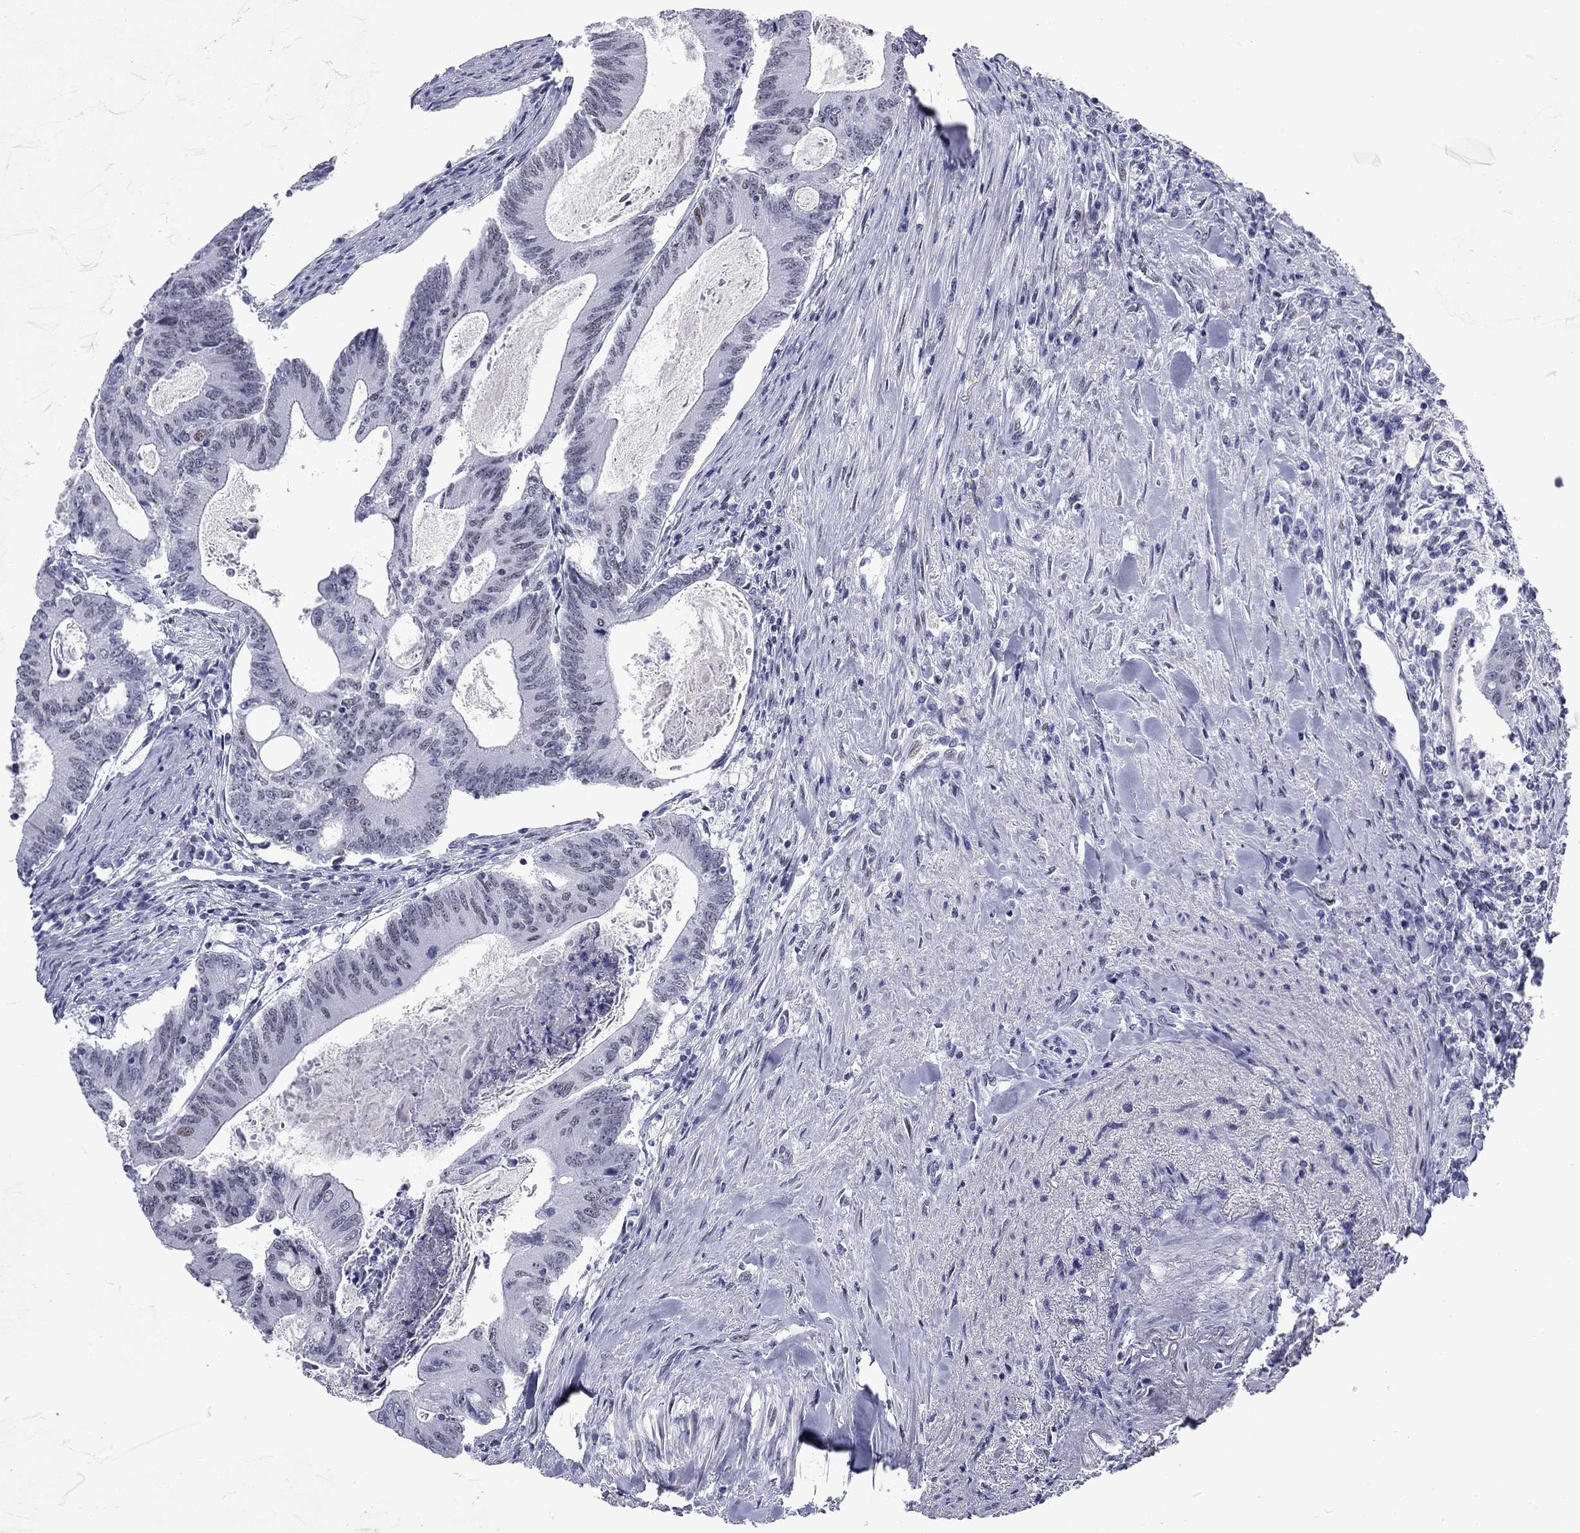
{"staining": {"intensity": "negative", "quantity": "none", "location": "none"}, "tissue": "colorectal cancer", "cell_type": "Tumor cells", "image_type": "cancer", "snomed": [{"axis": "morphology", "description": "Adenocarcinoma, NOS"}, {"axis": "topography", "description": "Colon"}], "caption": "Human colorectal cancer (adenocarcinoma) stained for a protein using immunohistochemistry exhibits no expression in tumor cells.", "gene": "ASF1B", "patient": {"sex": "female", "age": 70}}